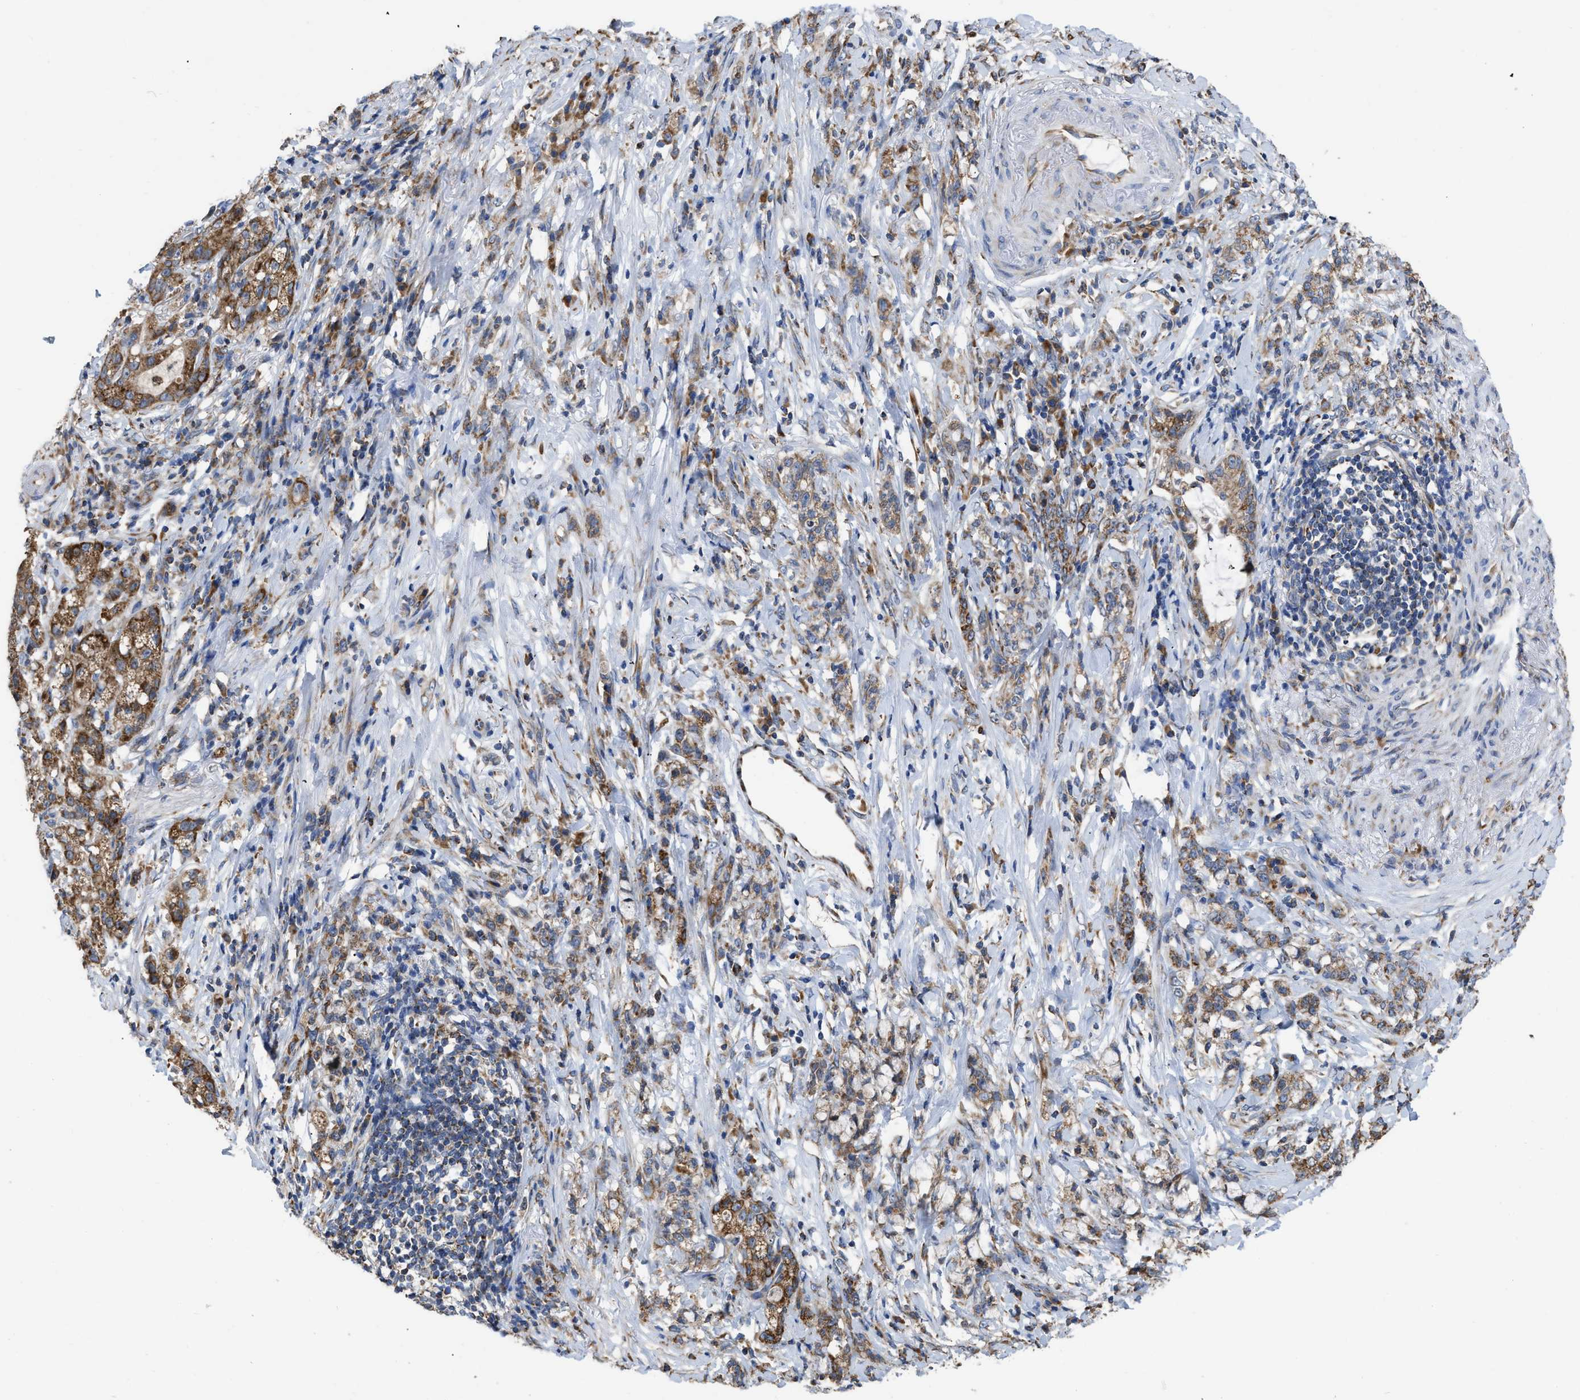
{"staining": {"intensity": "moderate", "quantity": ">75%", "location": "cytoplasmic/membranous"}, "tissue": "stomach cancer", "cell_type": "Tumor cells", "image_type": "cancer", "snomed": [{"axis": "morphology", "description": "Adenocarcinoma, NOS"}, {"axis": "topography", "description": "Stomach, lower"}], "caption": "A histopathology image of adenocarcinoma (stomach) stained for a protein shows moderate cytoplasmic/membranous brown staining in tumor cells.", "gene": "AK2", "patient": {"sex": "male", "age": 88}}